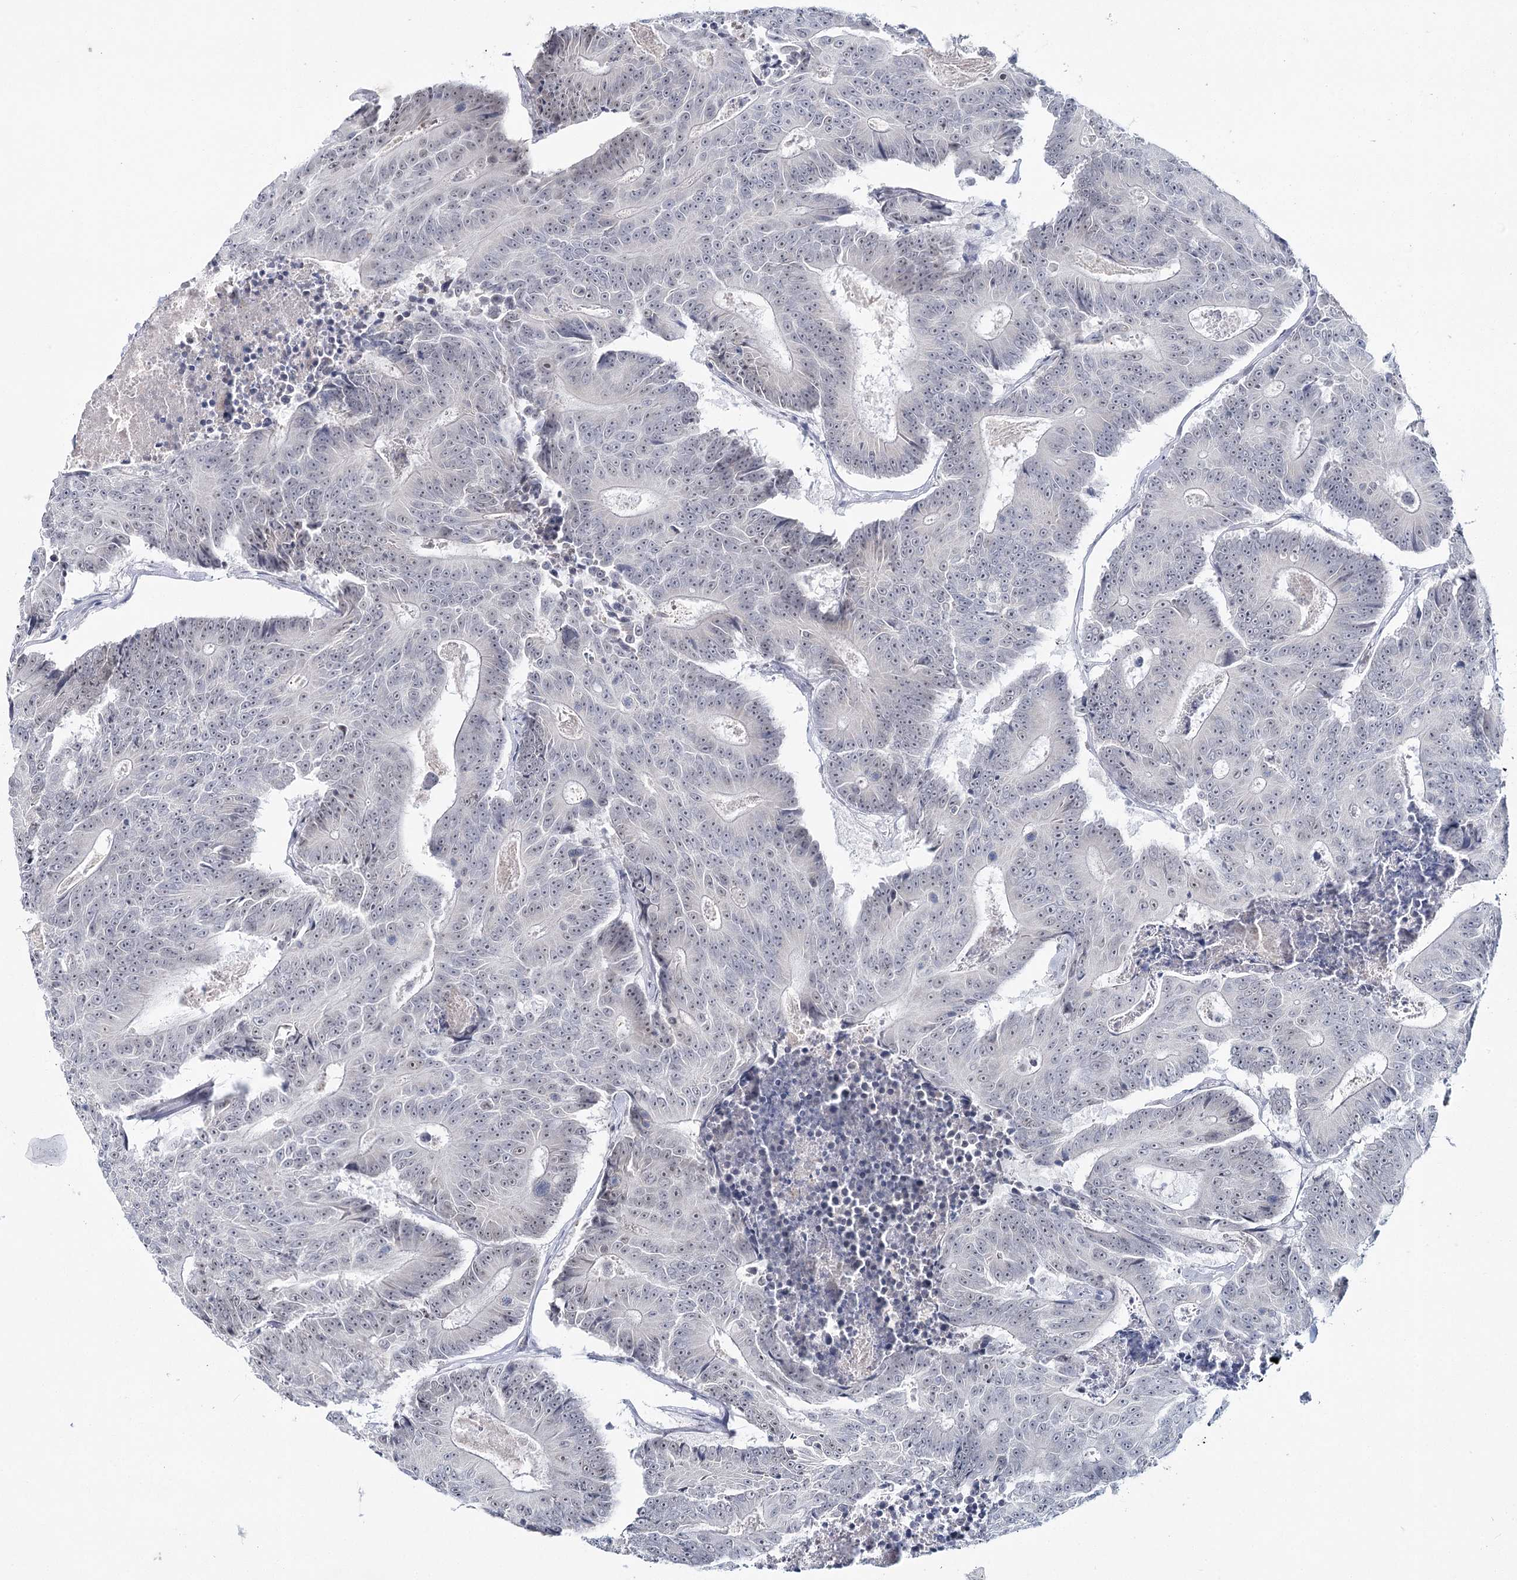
{"staining": {"intensity": "weak", "quantity": "25%-75%", "location": "nuclear"}, "tissue": "colorectal cancer", "cell_type": "Tumor cells", "image_type": "cancer", "snomed": [{"axis": "morphology", "description": "Adenocarcinoma, NOS"}, {"axis": "topography", "description": "Colon"}], "caption": "Protein analysis of colorectal cancer tissue reveals weak nuclear positivity in about 25%-75% of tumor cells.", "gene": "ZC3H8", "patient": {"sex": "male", "age": 83}}